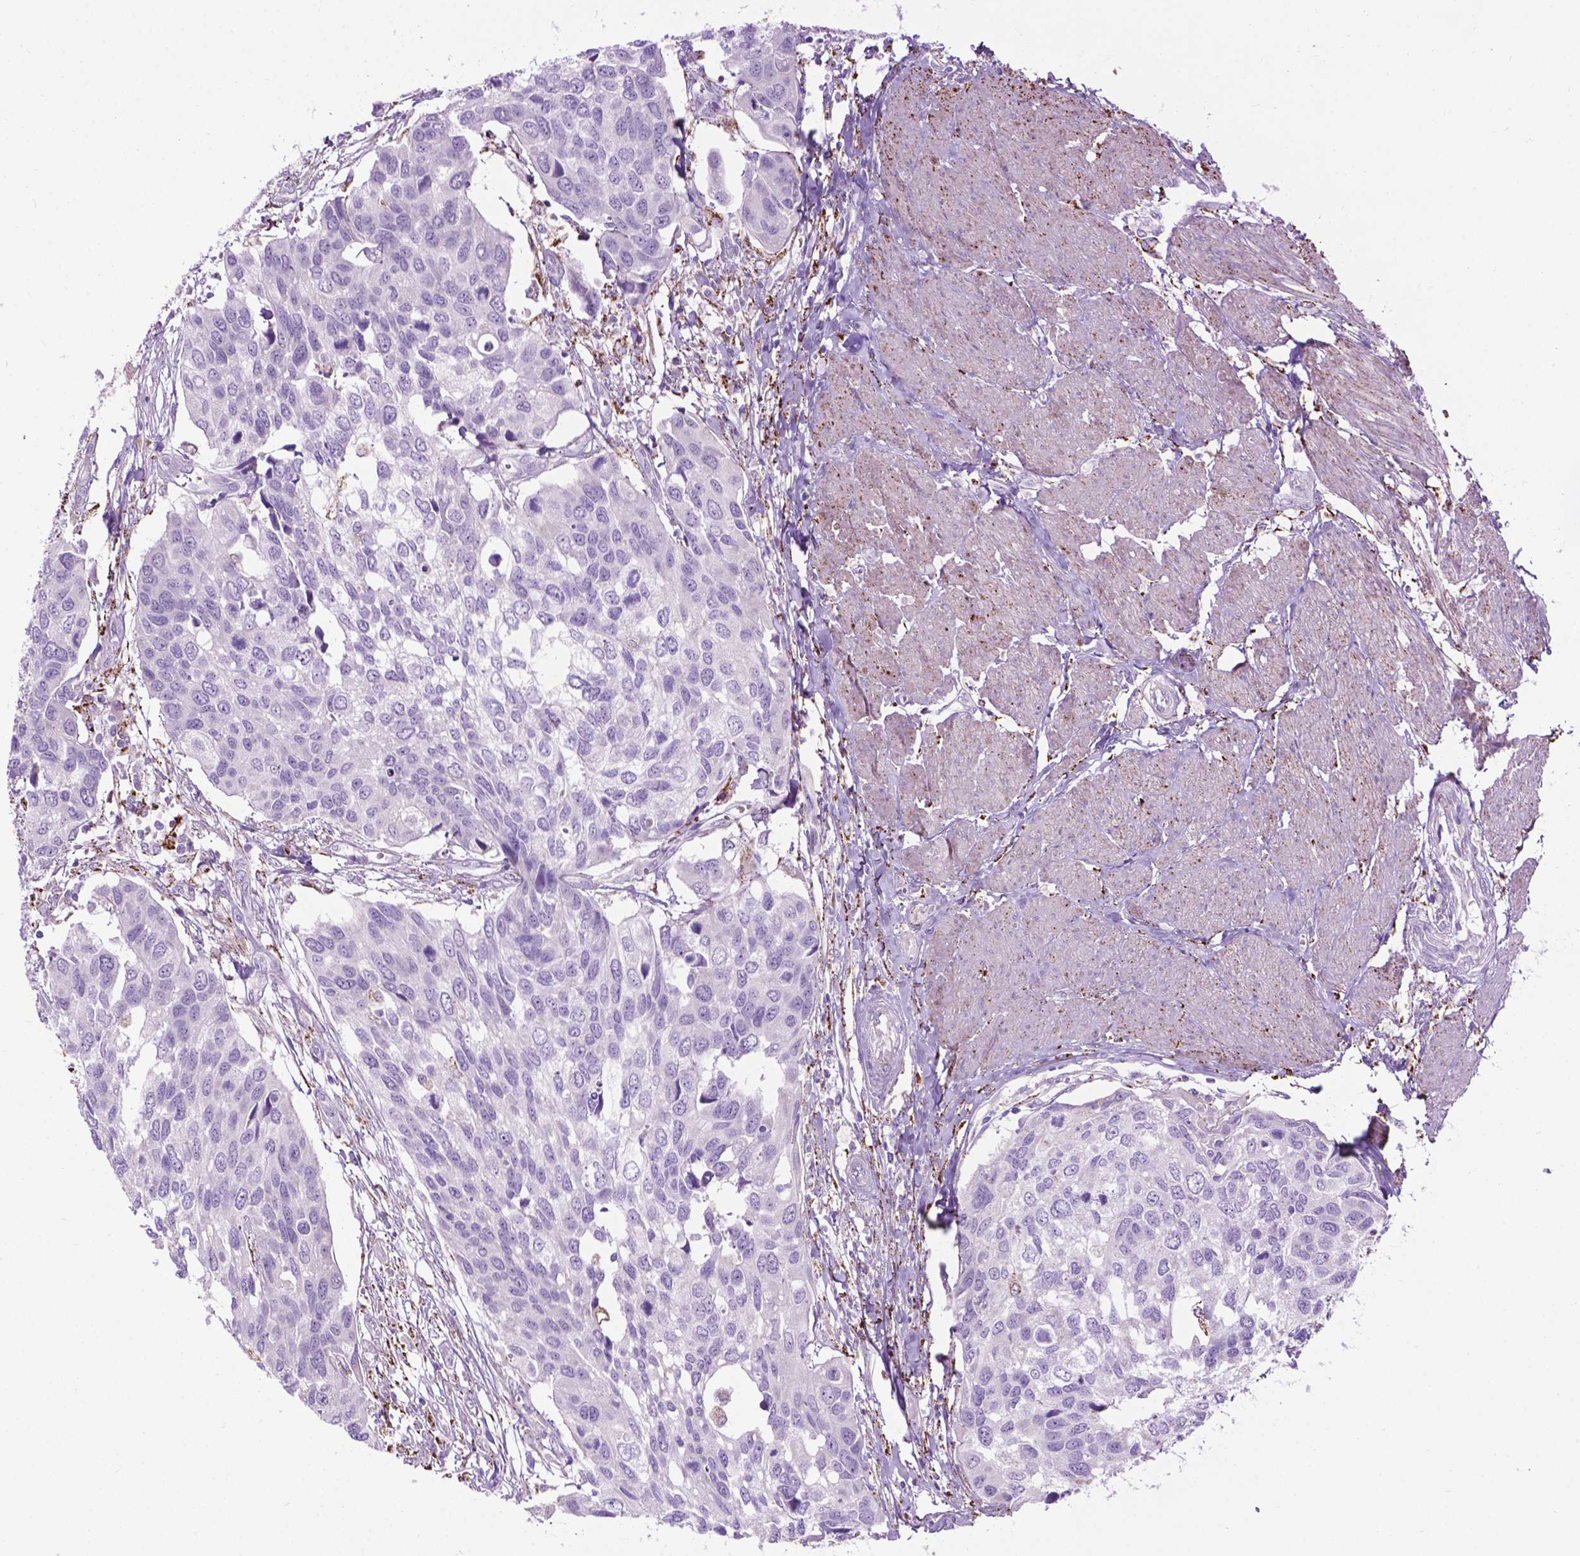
{"staining": {"intensity": "negative", "quantity": "none", "location": "none"}, "tissue": "urothelial cancer", "cell_type": "Tumor cells", "image_type": "cancer", "snomed": [{"axis": "morphology", "description": "Urothelial carcinoma, High grade"}, {"axis": "topography", "description": "Urinary bladder"}], "caption": "This is an immunohistochemistry (IHC) histopathology image of urothelial cancer. There is no expression in tumor cells.", "gene": "TMEM132E", "patient": {"sex": "male", "age": 60}}